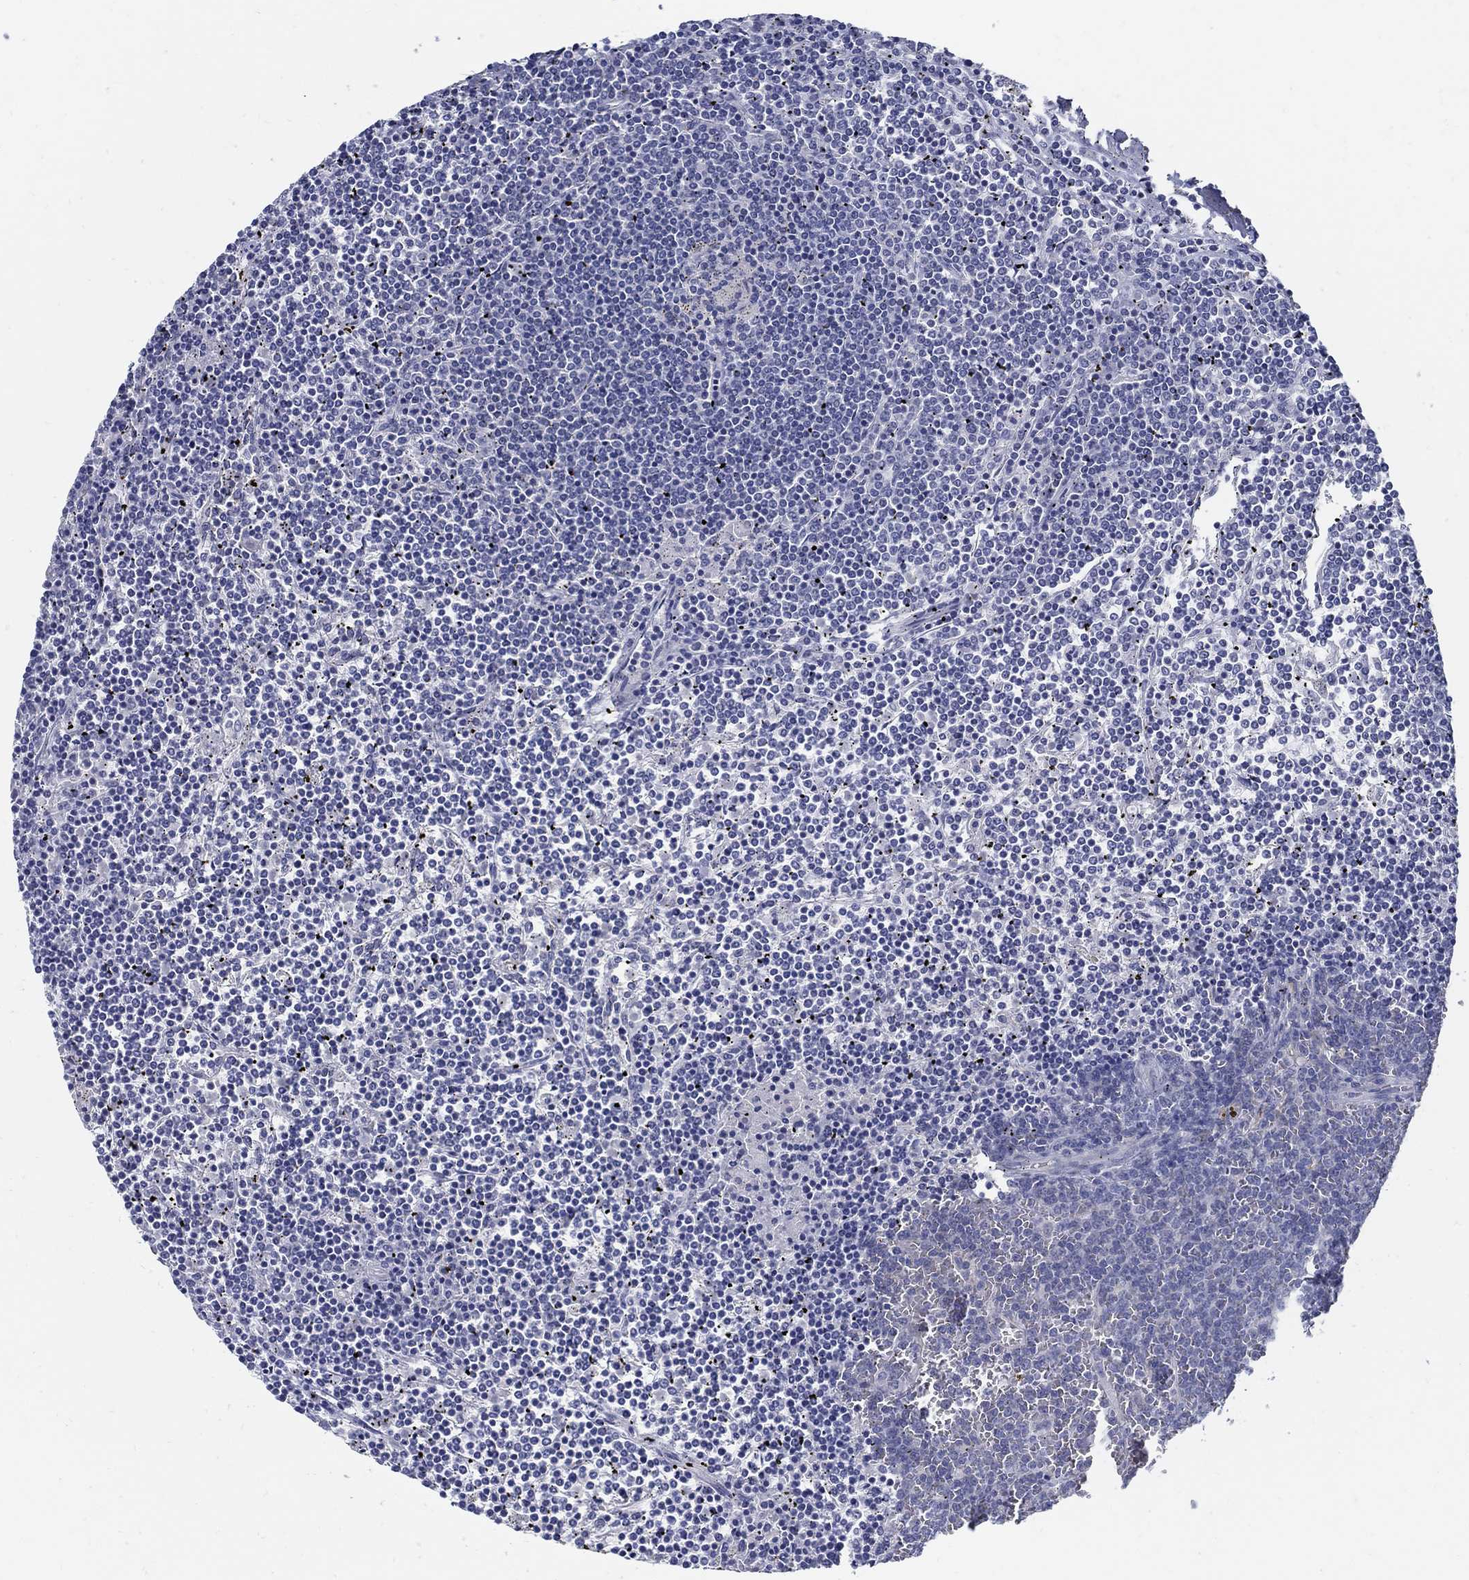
{"staining": {"intensity": "negative", "quantity": "none", "location": "none"}, "tissue": "lymphoma", "cell_type": "Tumor cells", "image_type": "cancer", "snomed": [{"axis": "morphology", "description": "Malignant lymphoma, non-Hodgkin's type, Low grade"}, {"axis": "topography", "description": "Spleen"}], "caption": "Immunohistochemical staining of low-grade malignant lymphoma, non-Hodgkin's type exhibits no significant positivity in tumor cells.", "gene": "USP29", "patient": {"sex": "female", "age": 19}}